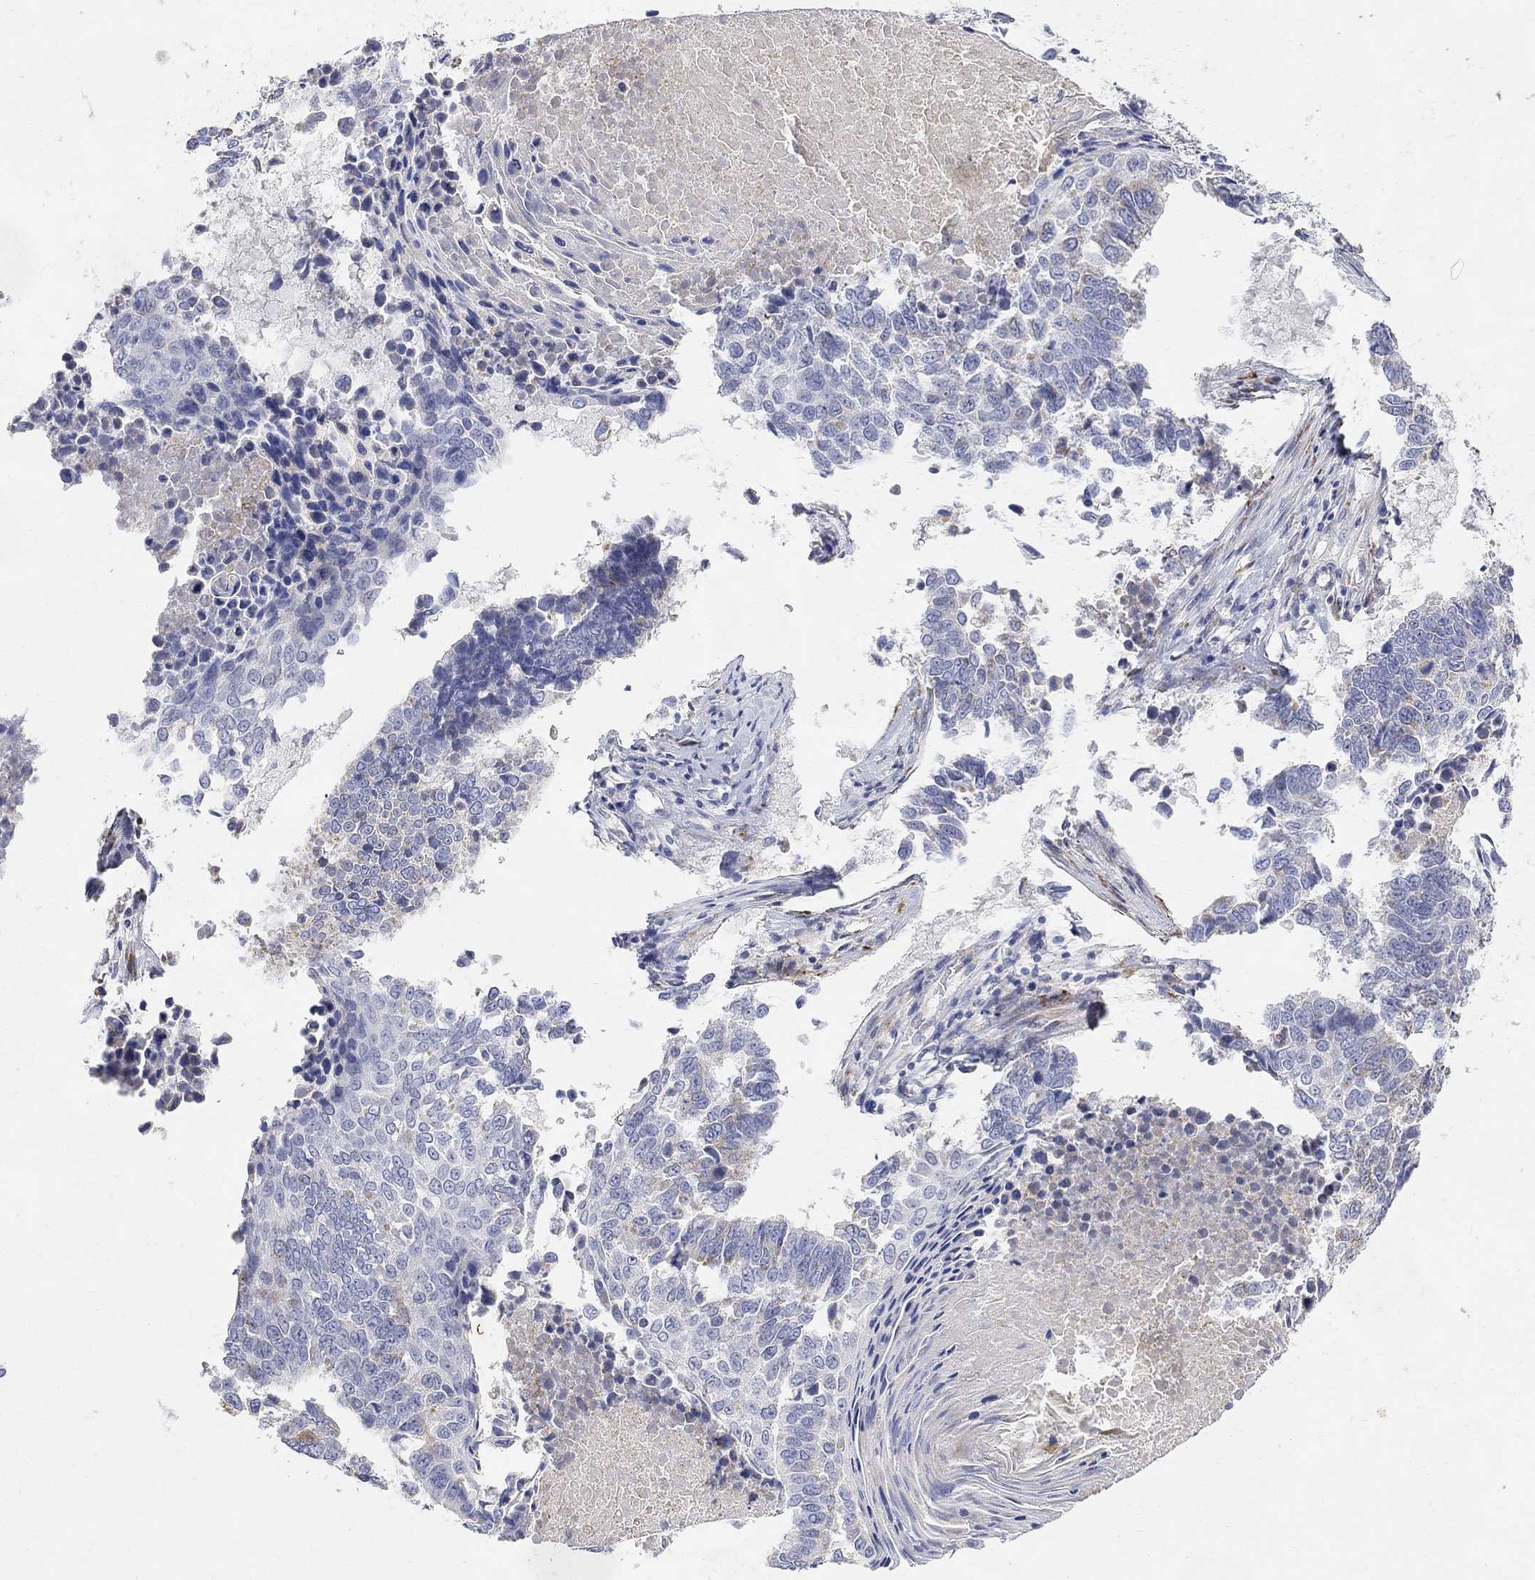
{"staining": {"intensity": "negative", "quantity": "none", "location": "none"}, "tissue": "lung cancer", "cell_type": "Tumor cells", "image_type": "cancer", "snomed": [{"axis": "morphology", "description": "Squamous cell carcinoma, NOS"}, {"axis": "topography", "description": "Lung"}], "caption": "Immunohistochemistry photomicrograph of neoplastic tissue: lung squamous cell carcinoma stained with DAB demonstrates no significant protein positivity in tumor cells. The staining was performed using DAB (3,3'-diaminobenzidine) to visualize the protein expression in brown, while the nuclei were stained in blue with hematoxylin (Magnification: 20x).", "gene": "FNDC5", "patient": {"sex": "male", "age": 73}}